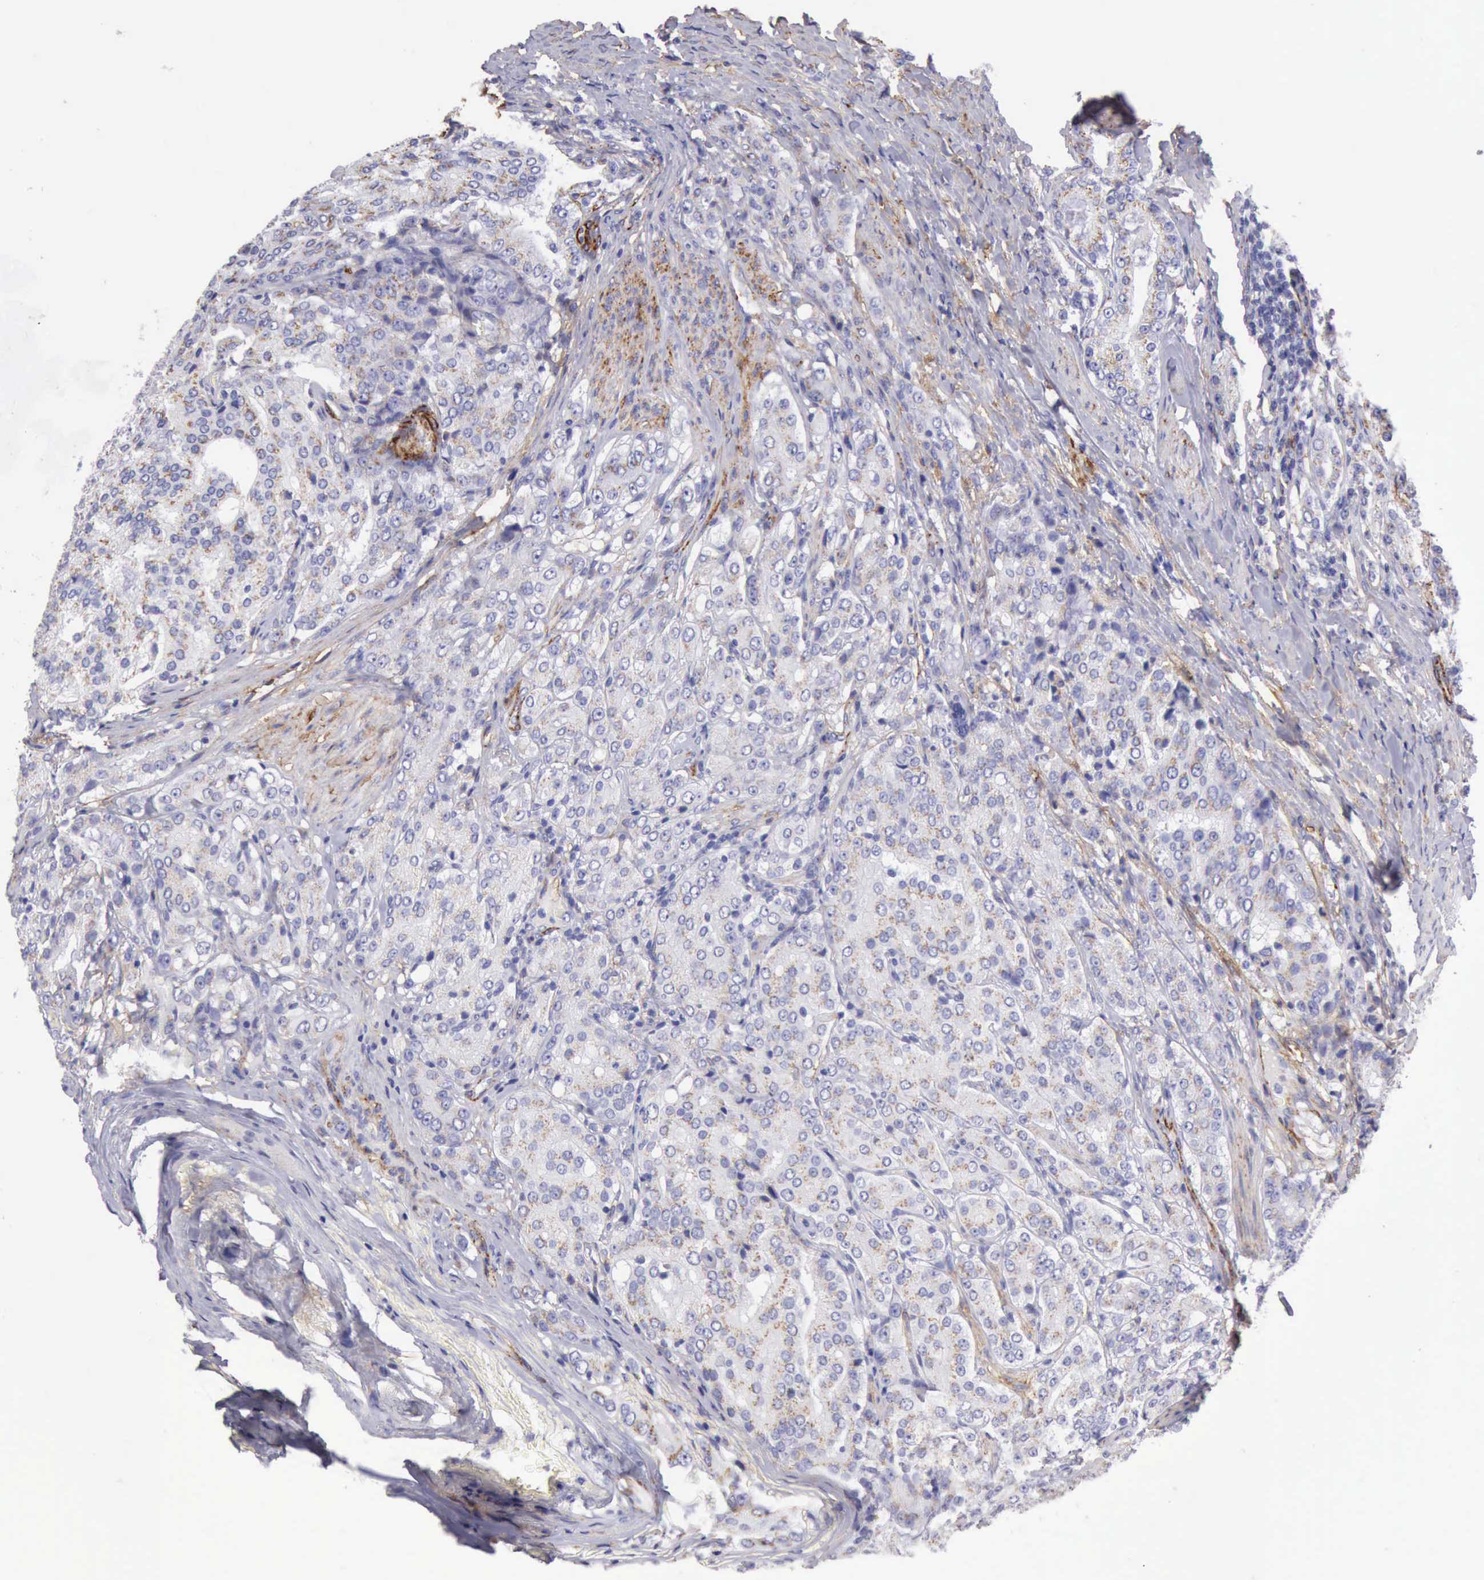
{"staining": {"intensity": "moderate", "quantity": ">75%", "location": "cytoplasmic/membranous"}, "tissue": "prostate cancer", "cell_type": "Tumor cells", "image_type": "cancer", "snomed": [{"axis": "morphology", "description": "Adenocarcinoma, Medium grade"}, {"axis": "topography", "description": "Prostate"}], "caption": "There is medium levels of moderate cytoplasmic/membranous positivity in tumor cells of prostate cancer, as demonstrated by immunohistochemical staining (brown color).", "gene": "AOC3", "patient": {"sex": "male", "age": 72}}